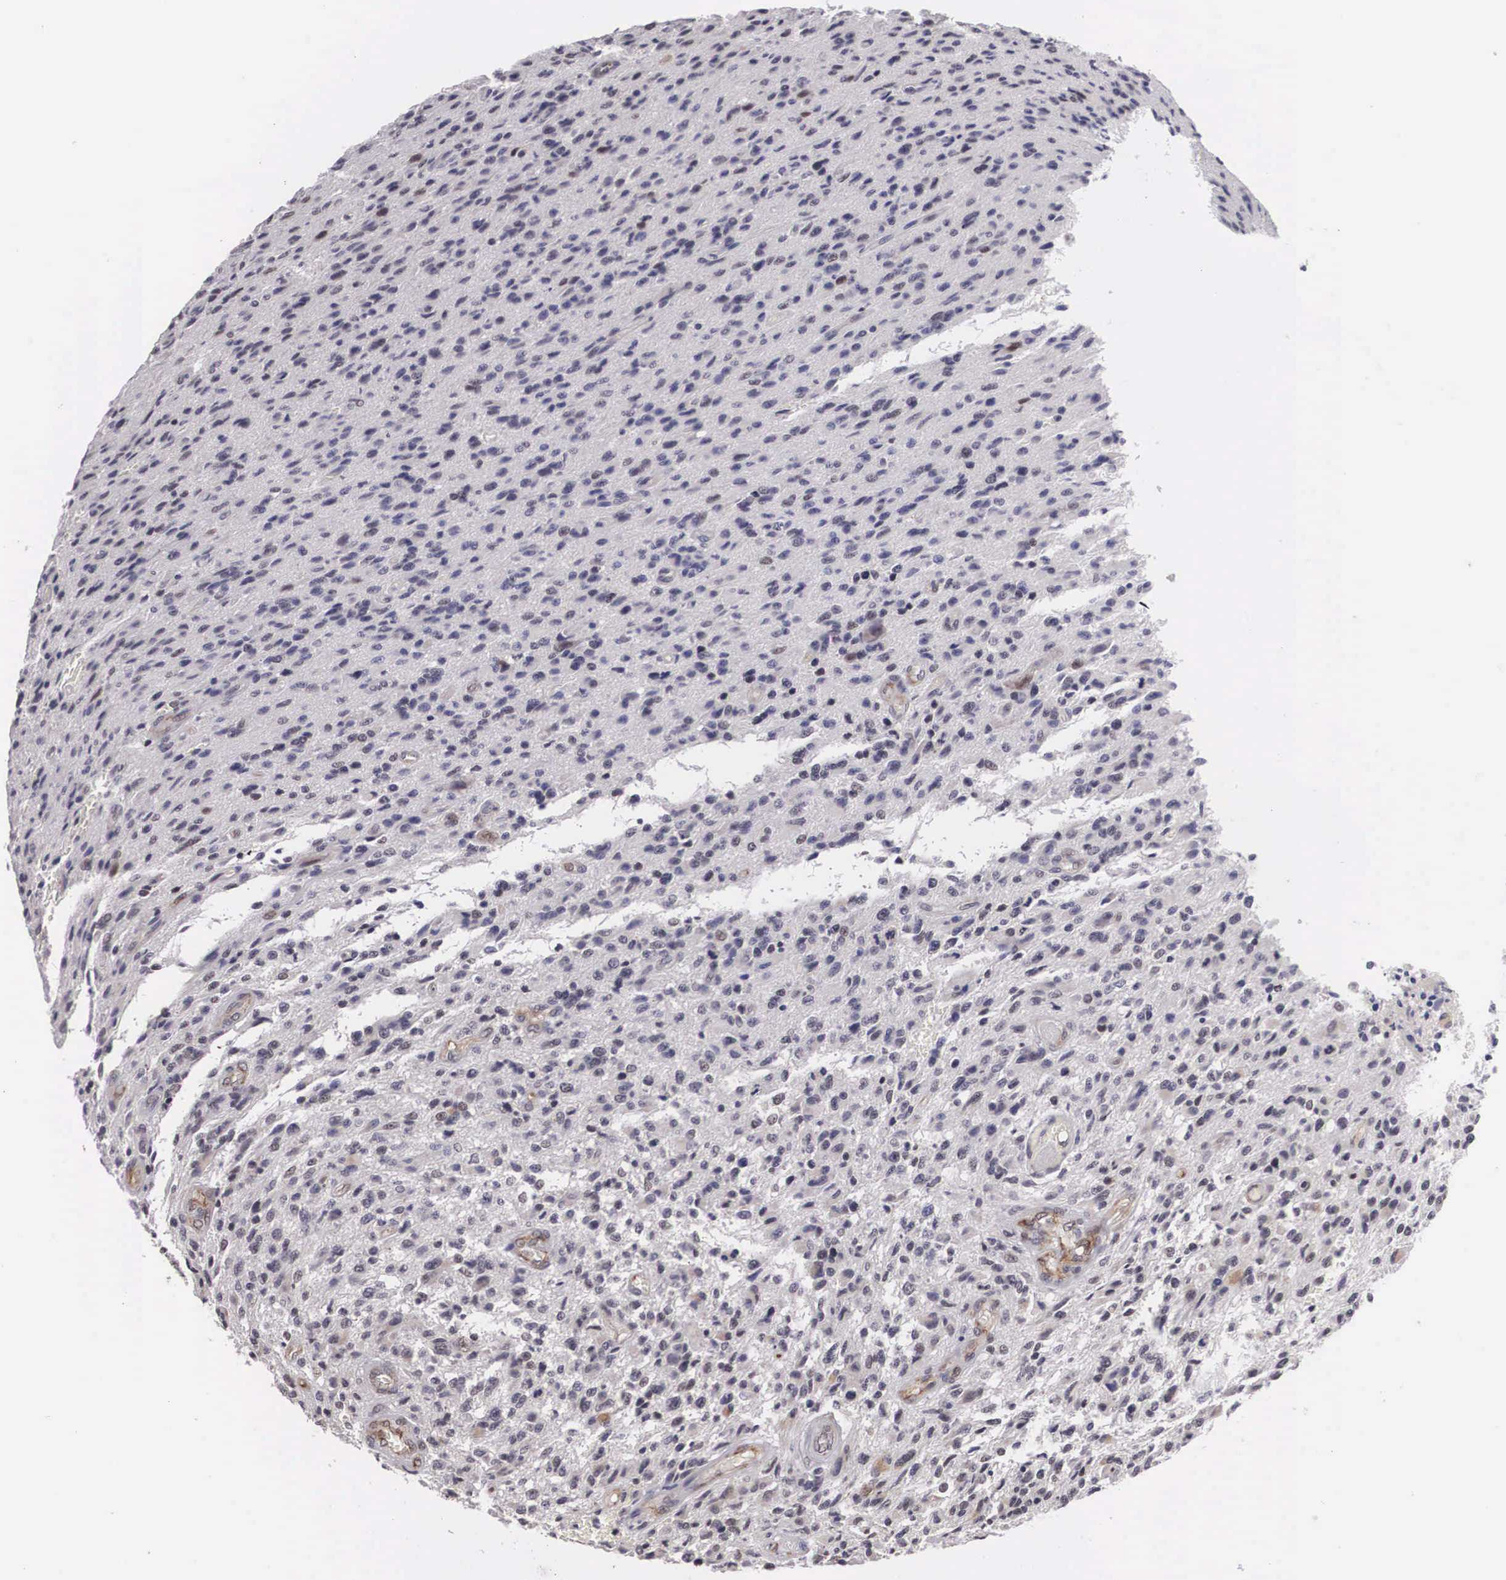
{"staining": {"intensity": "negative", "quantity": "none", "location": "none"}, "tissue": "glioma", "cell_type": "Tumor cells", "image_type": "cancer", "snomed": [{"axis": "morphology", "description": "Glioma, malignant, High grade"}, {"axis": "topography", "description": "Brain"}], "caption": "Tumor cells show no significant expression in malignant high-grade glioma.", "gene": "MORC2", "patient": {"sex": "male", "age": 36}}